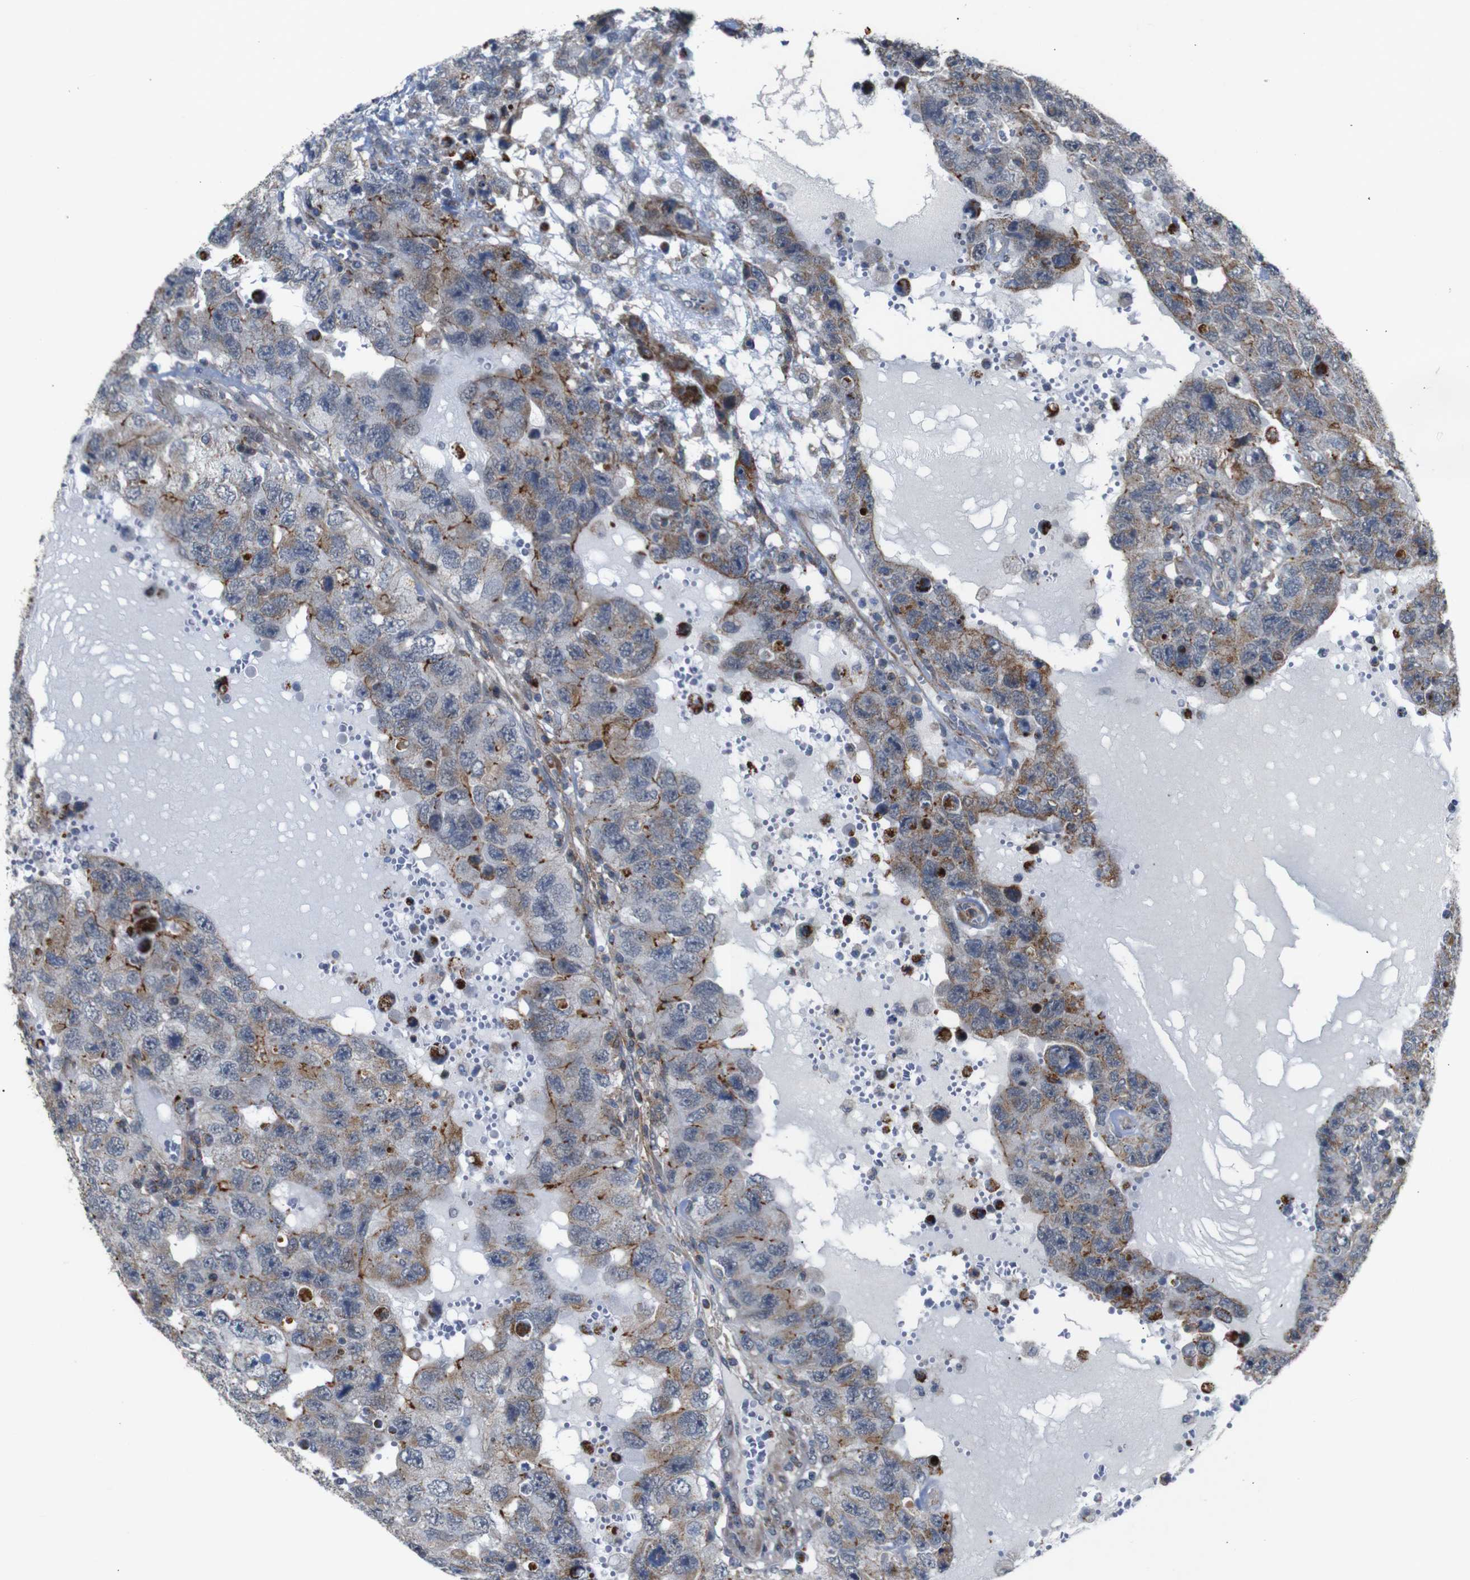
{"staining": {"intensity": "moderate", "quantity": "<25%", "location": "cytoplasmic/membranous"}, "tissue": "testis cancer", "cell_type": "Tumor cells", "image_type": "cancer", "snomed": [{"axis": "morphology", "description": "Carcinoma, Embryonal, NOS"}, {"axis": "topography", "description": "Testis"}], "caption": "DAB immunohistochemical staining of testis cancer (embryonal carcinoma) exhibits moderate cytoplasmic/membranous protein expression in about <25% of tumor cells. The staining is performed using DAB brown chromogen to label protein expression. The nuclei are counter-stained blue using hematoxylin.", "gene": "ATP7B", "patient": {"sex": "male", "age": 26}}